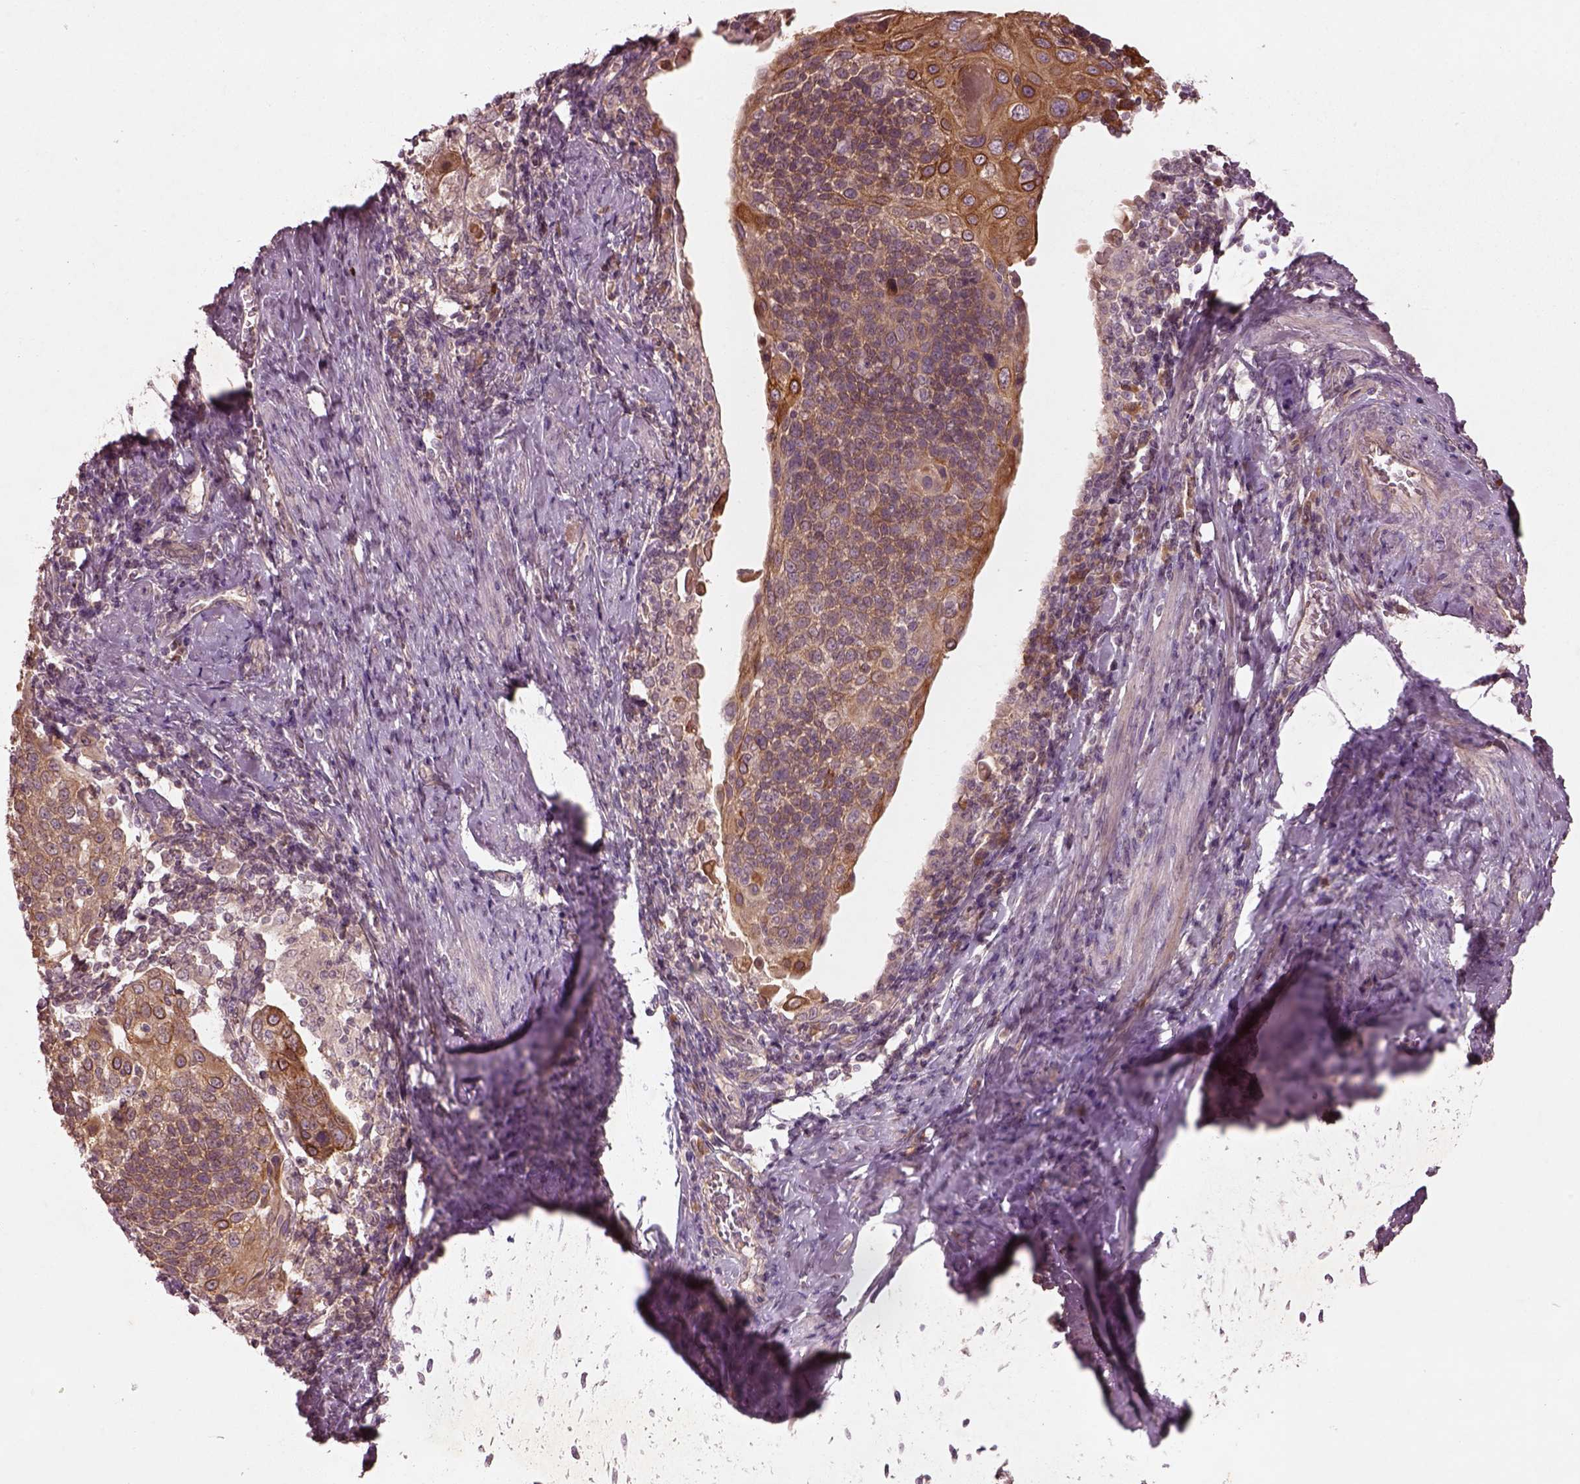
{"staining": {"intensity": "moderate", "quantity": ">75%", "location": "cytoplasmic/membranous"}, "tissue": "cervical cancer", "cell_type": "Tumor cells", "image_type": "cancer", "snomed": [{"axis": "morphology", "description": "Squamous cell carcinoma, NOS"}, {"axis": "topography", "description": "Cervix"}], "caption": "Tumor cells reveal moderate cytoplasmic/membranous staining in approximately >75% of cells in cervical cancer.", "gene": "FAM234A", "patient": {"sex": "female", "age": 61}}